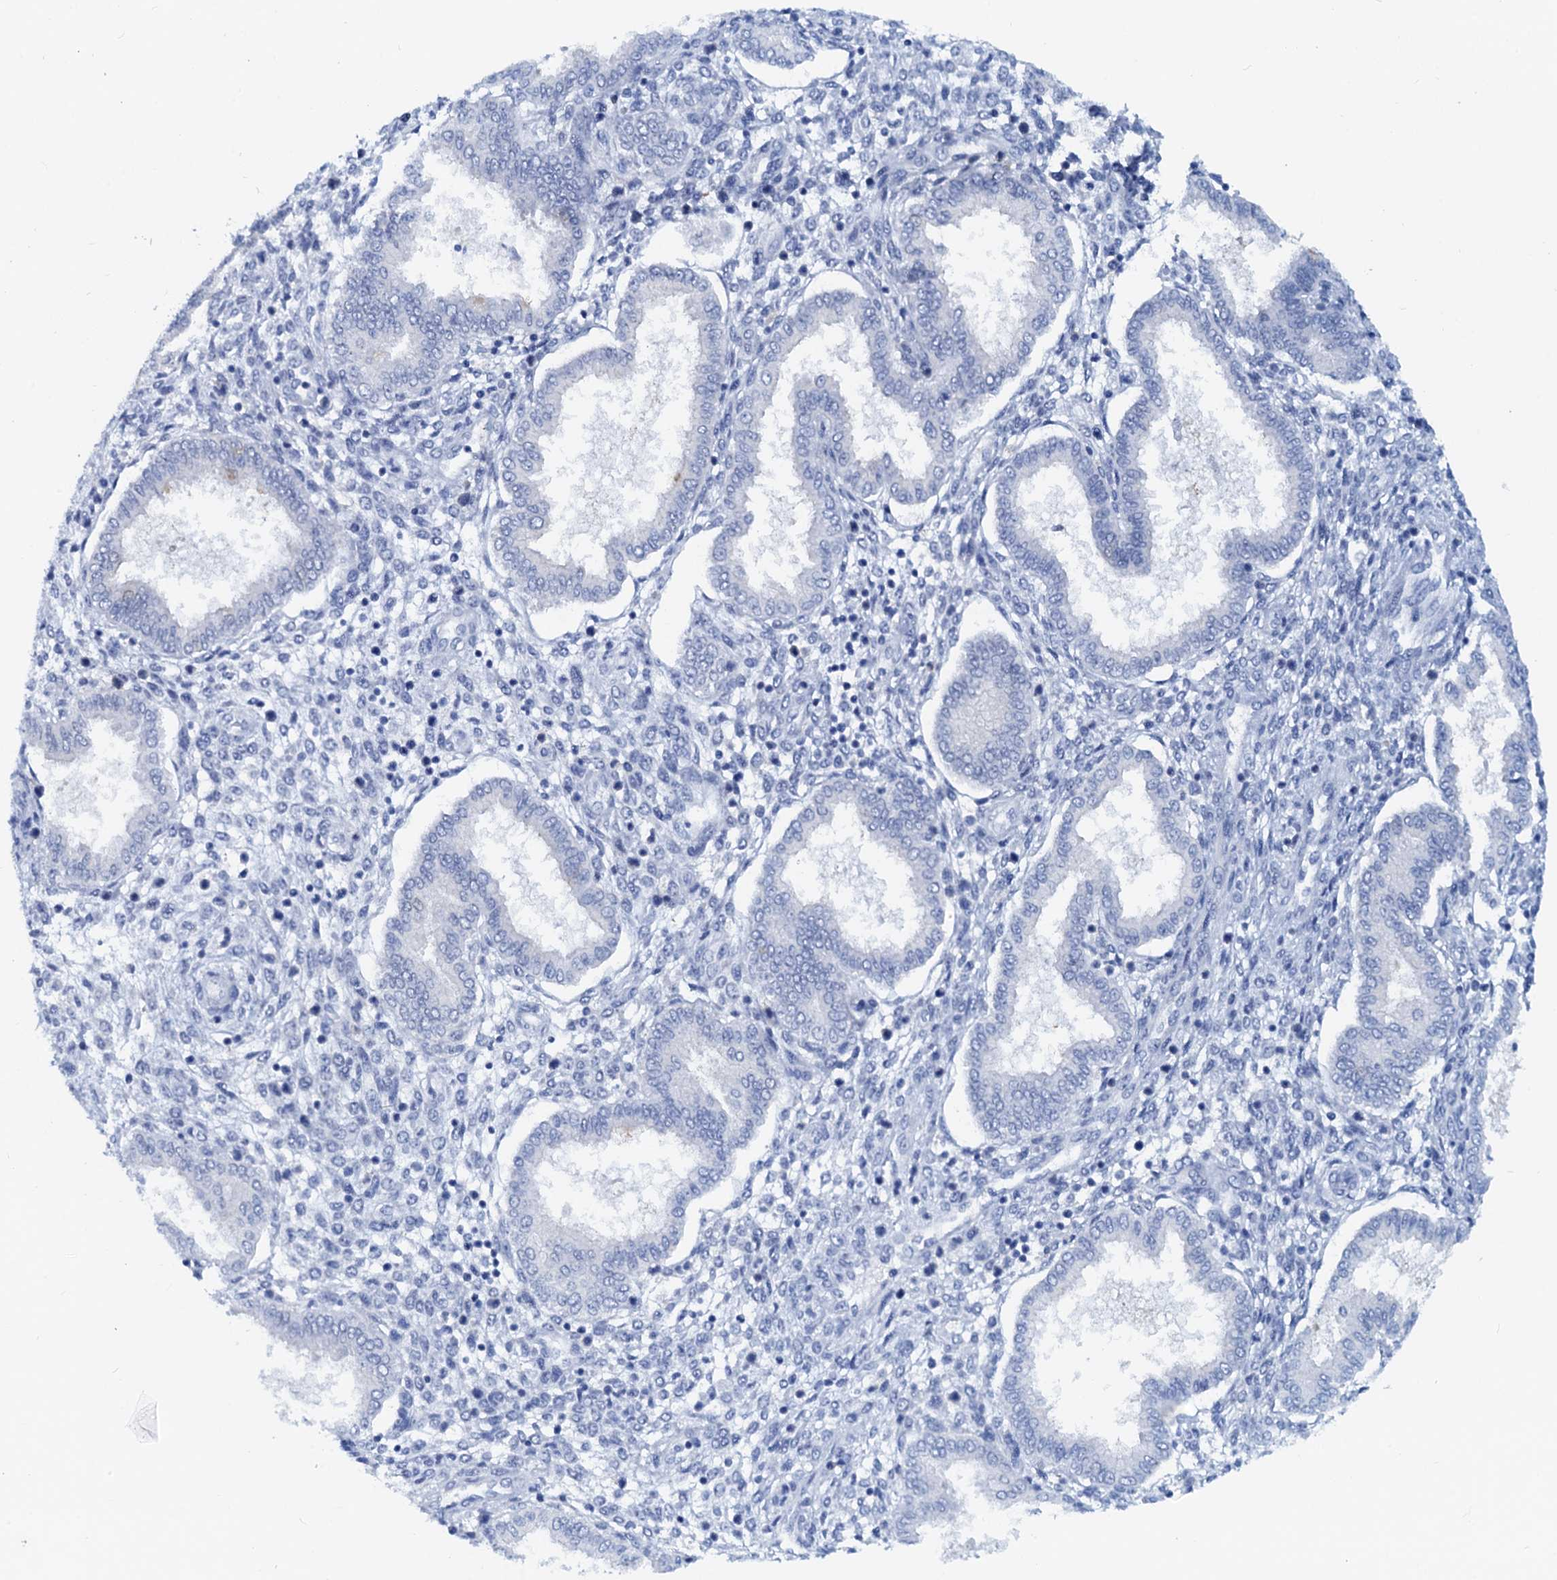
{"staining": {"intensity": "negative", "quantity": "none", "location": "none"}, "tissue": "endometrium", "cell_type": "Cells in endometrial stroma", "image_type": "normal", "snomed": [{"axis": "morphology", "description": "Normal tissue, NOS"}, {"axis": "topography", "description": "Endometrium"}], "caption": "DAB immunohistochemical staining of unremarkable human endometrium reveals no significant positivity in cells in endometrial stroma. (Immunohistochemistry, brightfield microscopy, high magnification).", "gene": "PTGES3", "patient": {"sex": "female", "age": 24}}